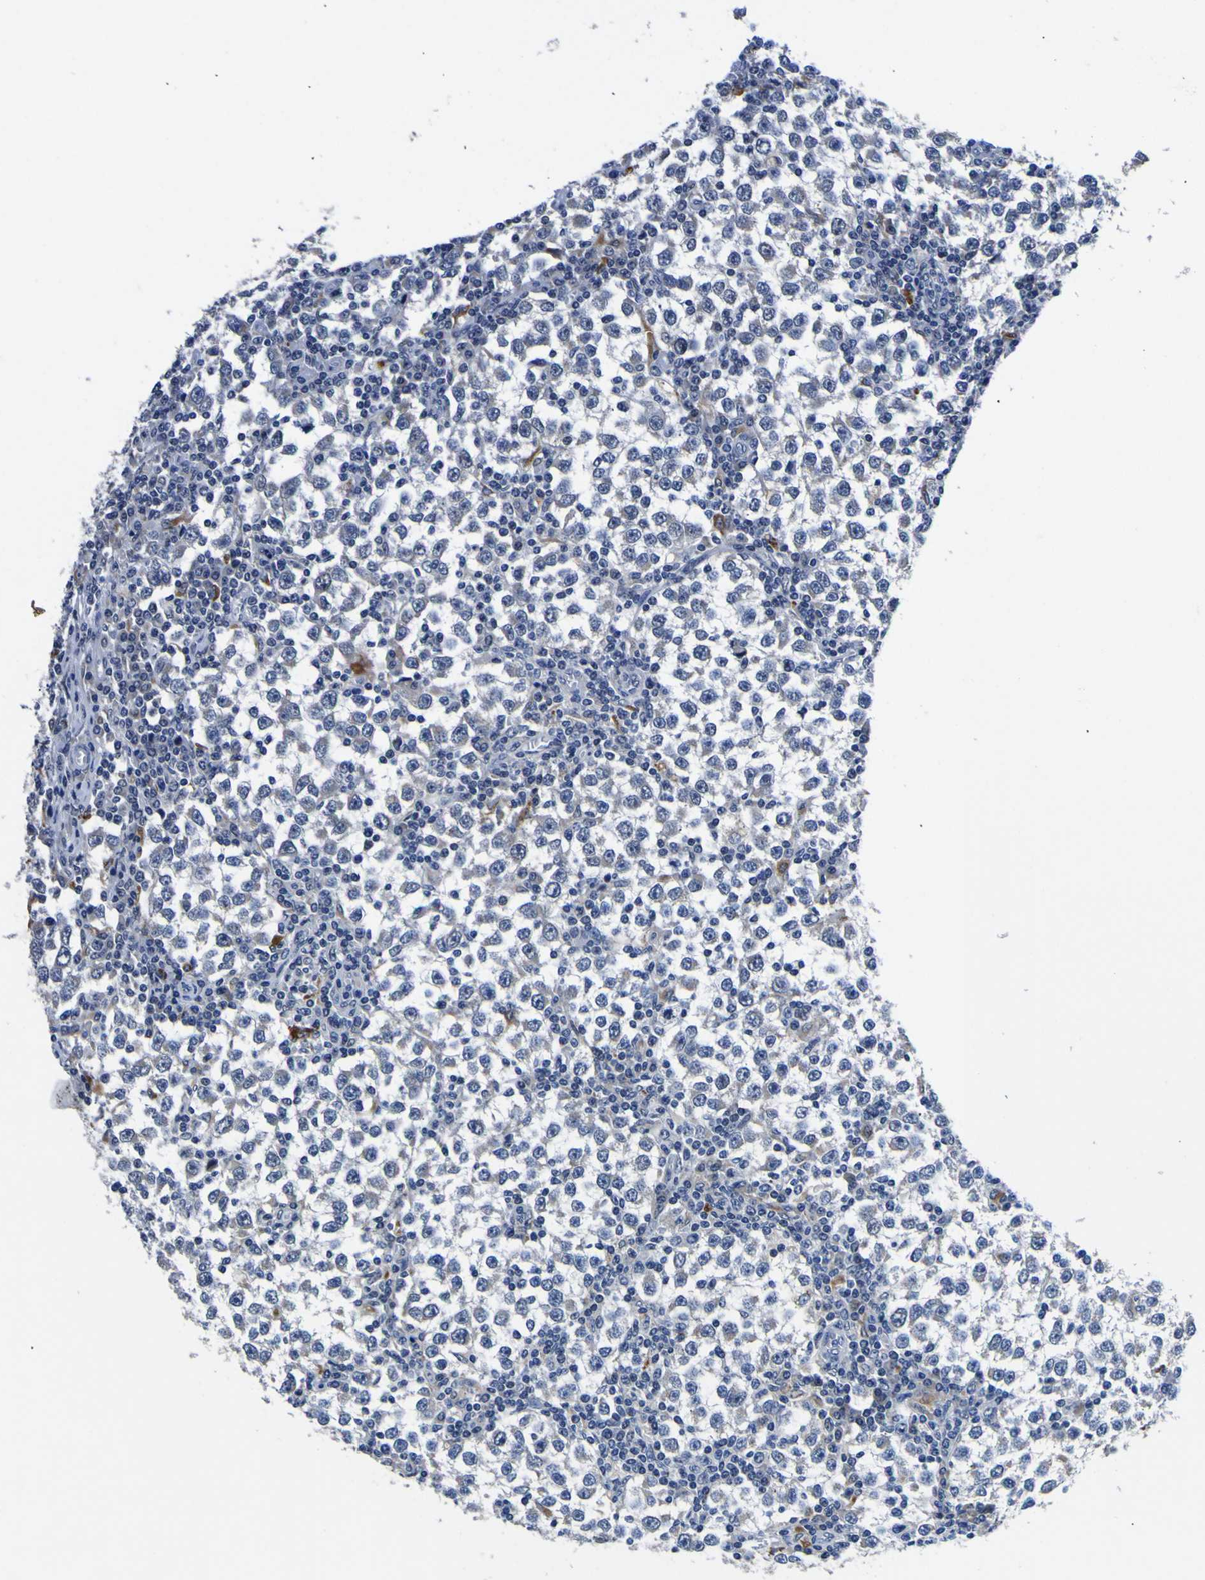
{"staining": {"intensity": "negative", "quantity": "none", "location": "none"}, "tissue": "testis cancer", "cell_type": "Tumor cells", "image_type": "cancer", "snomed": [{"axis": "morphology", "description": "Seminoma, NOS"}, {"axis": "topography", "description": "Testis"}], "caption": "Testis cancer (seminoma) was stained to show a protein in brown. There is no significant staining in tumor cells.", "gene": "IGFLR1", "patient": {"sex": "male", "age": 65}}